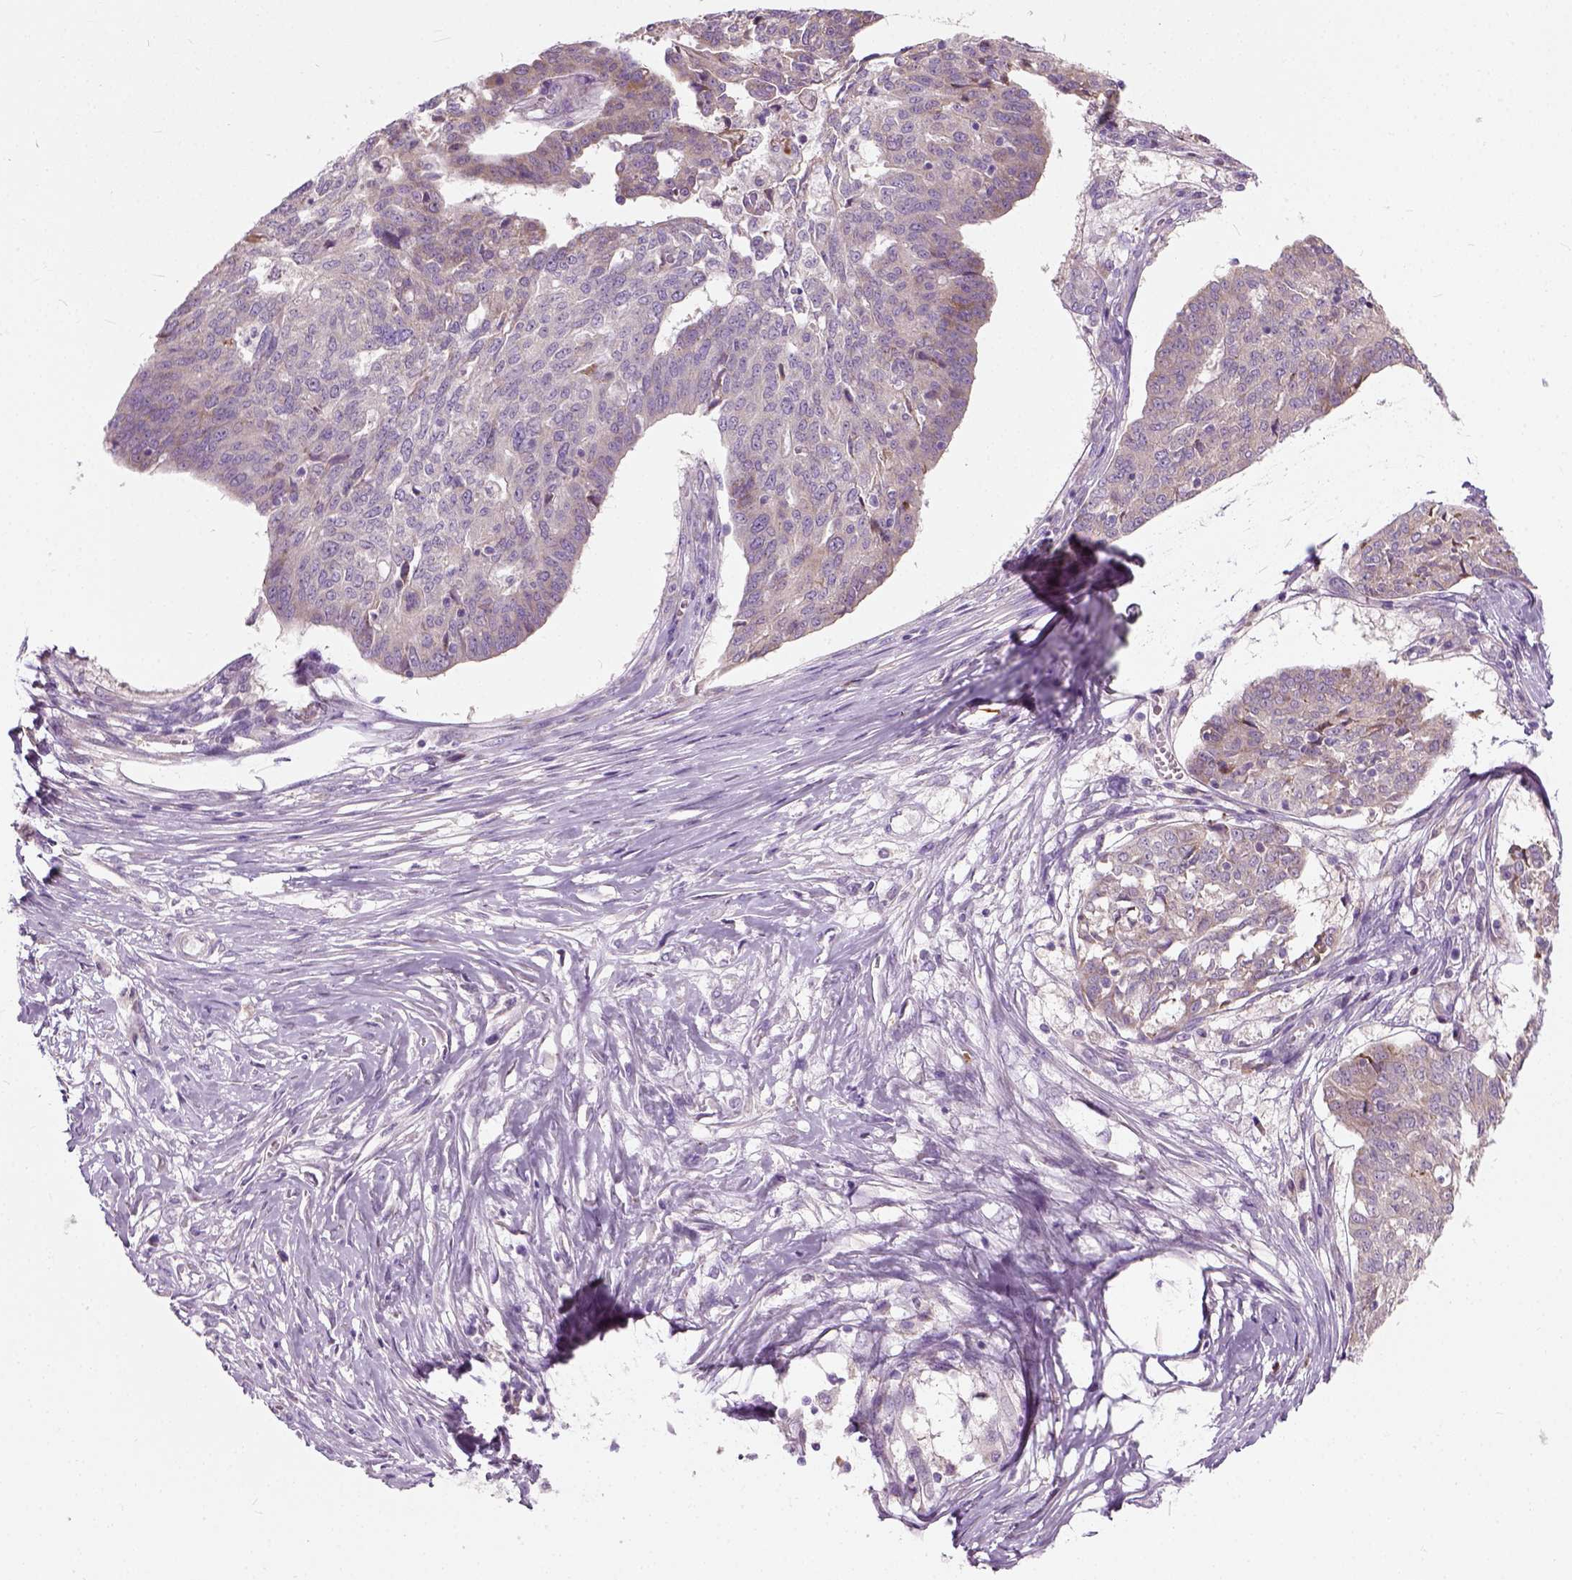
{"staining": {"intensity": "negative", "quantity": "none", "location": "none"}, "tissue": "ovarian cancer", "cell_type": "Tumor cells", "image_type": "cancer", "snomed": [{"axis": "morphology", "description": "Cystadenocarcinoma, serous, NOS"}, {"axis": "topography", "description": "Ovary"}], "caption": "Human ovarian cancer (serous cystadenocarcinoma) stained for a protein using IHC demonstrates no positivity in tumor cells.", "gene": "TRIM72", "patient": {"sex": "female", "age": 67}}